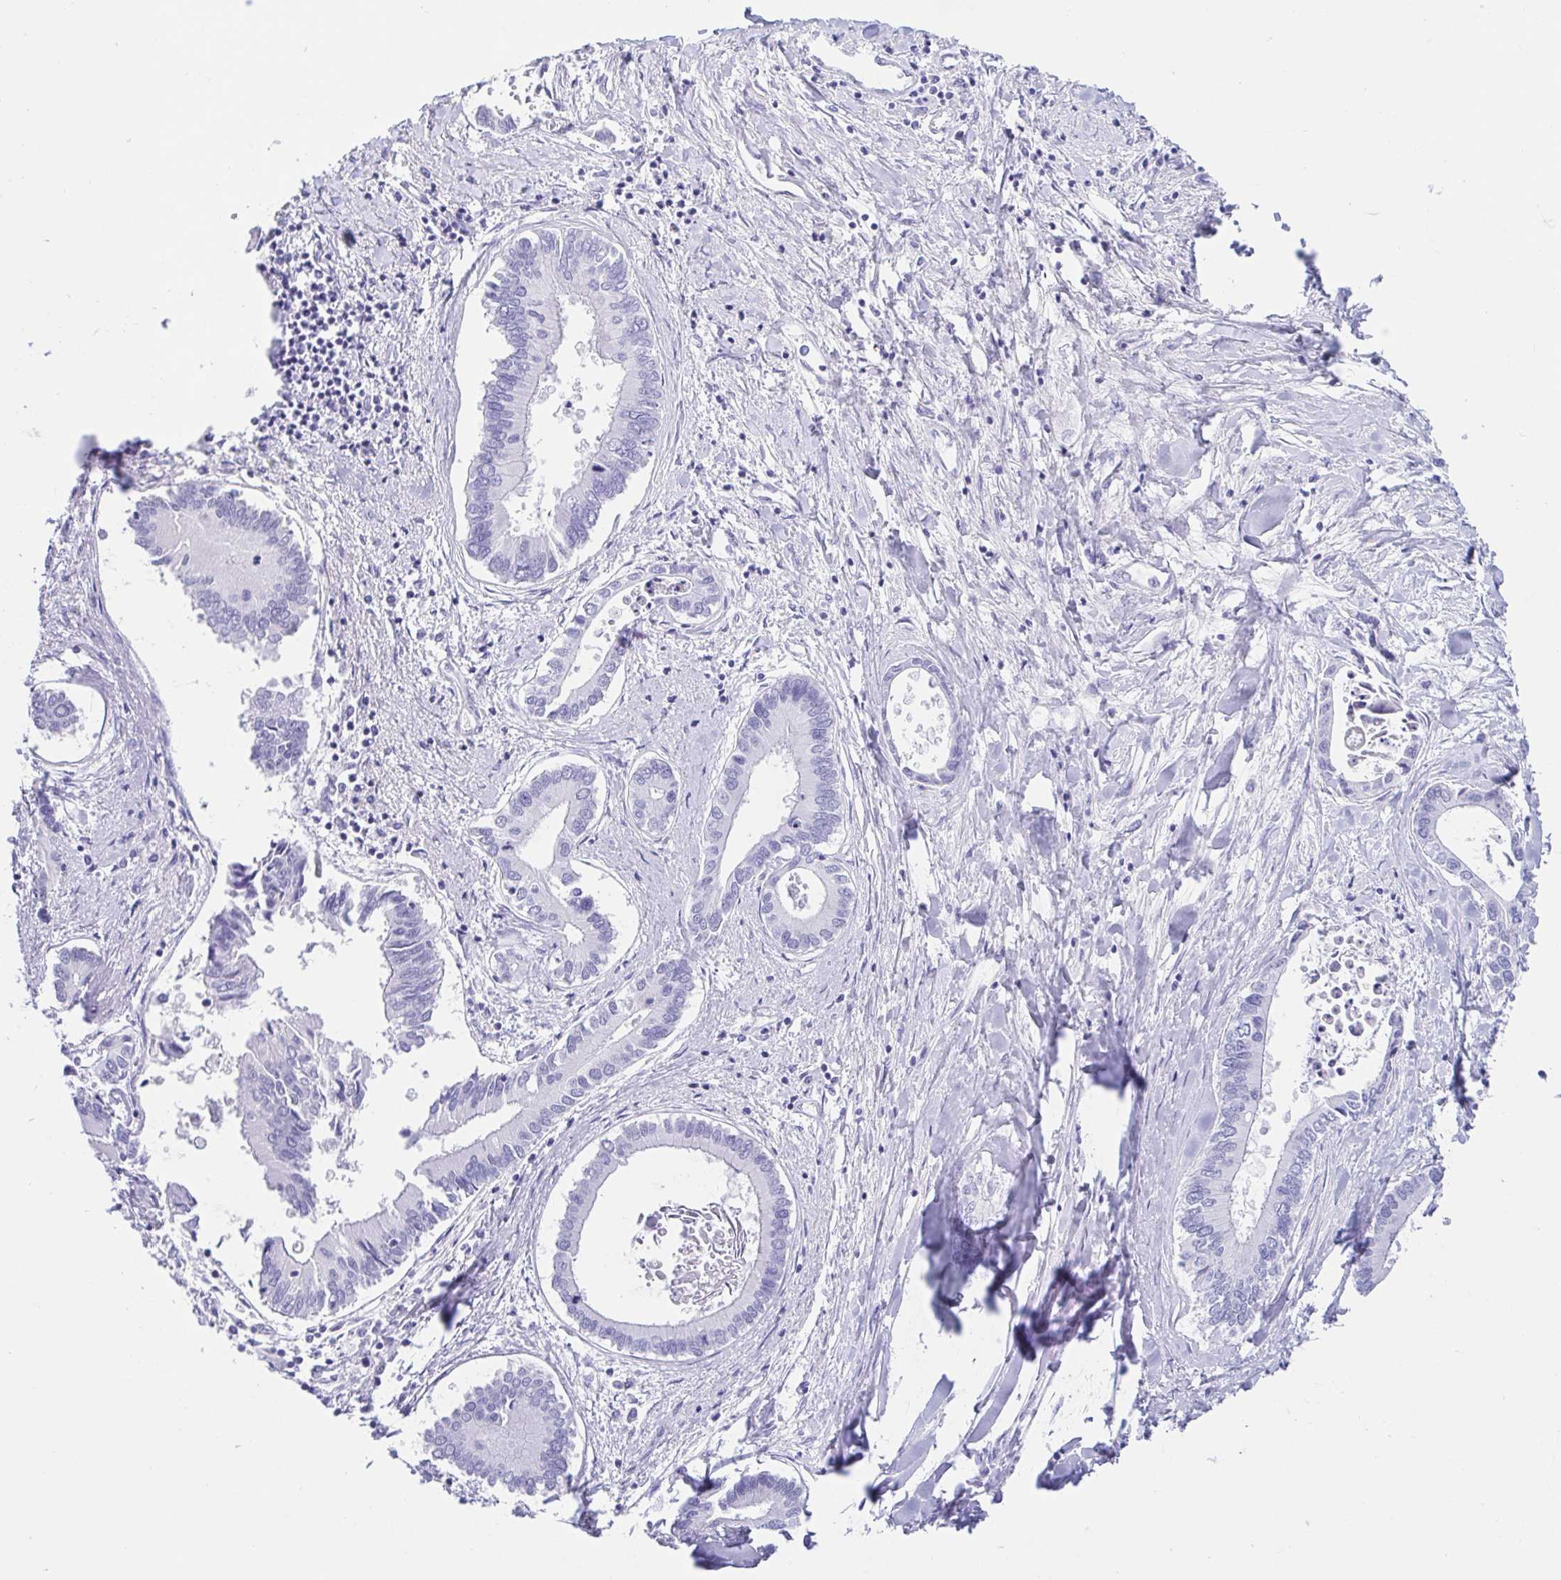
{"staining": {"intensity": "negative", "quantity": "none", "location": "none"}, "tissue": "liver cancer", "cell_type": "Tumor cells", "image_type": "cancer", "snomed": [{"axis": "morphology", "description": "Cholangiocarcinoma"}, {"axis": "topography", "description": "Liver"}], "caption": "Image shows no protein positivity in tumor cells of liver cholangiocarcinoma tissue. (Stains: DAB (3,3'-diaminobenzidine) IHC with hematoxylin counter stain, Microscopy: brightfield microscopy at high magnification).", "gene": "GKN1", "patient": {"sex": "male", "age": 66}}